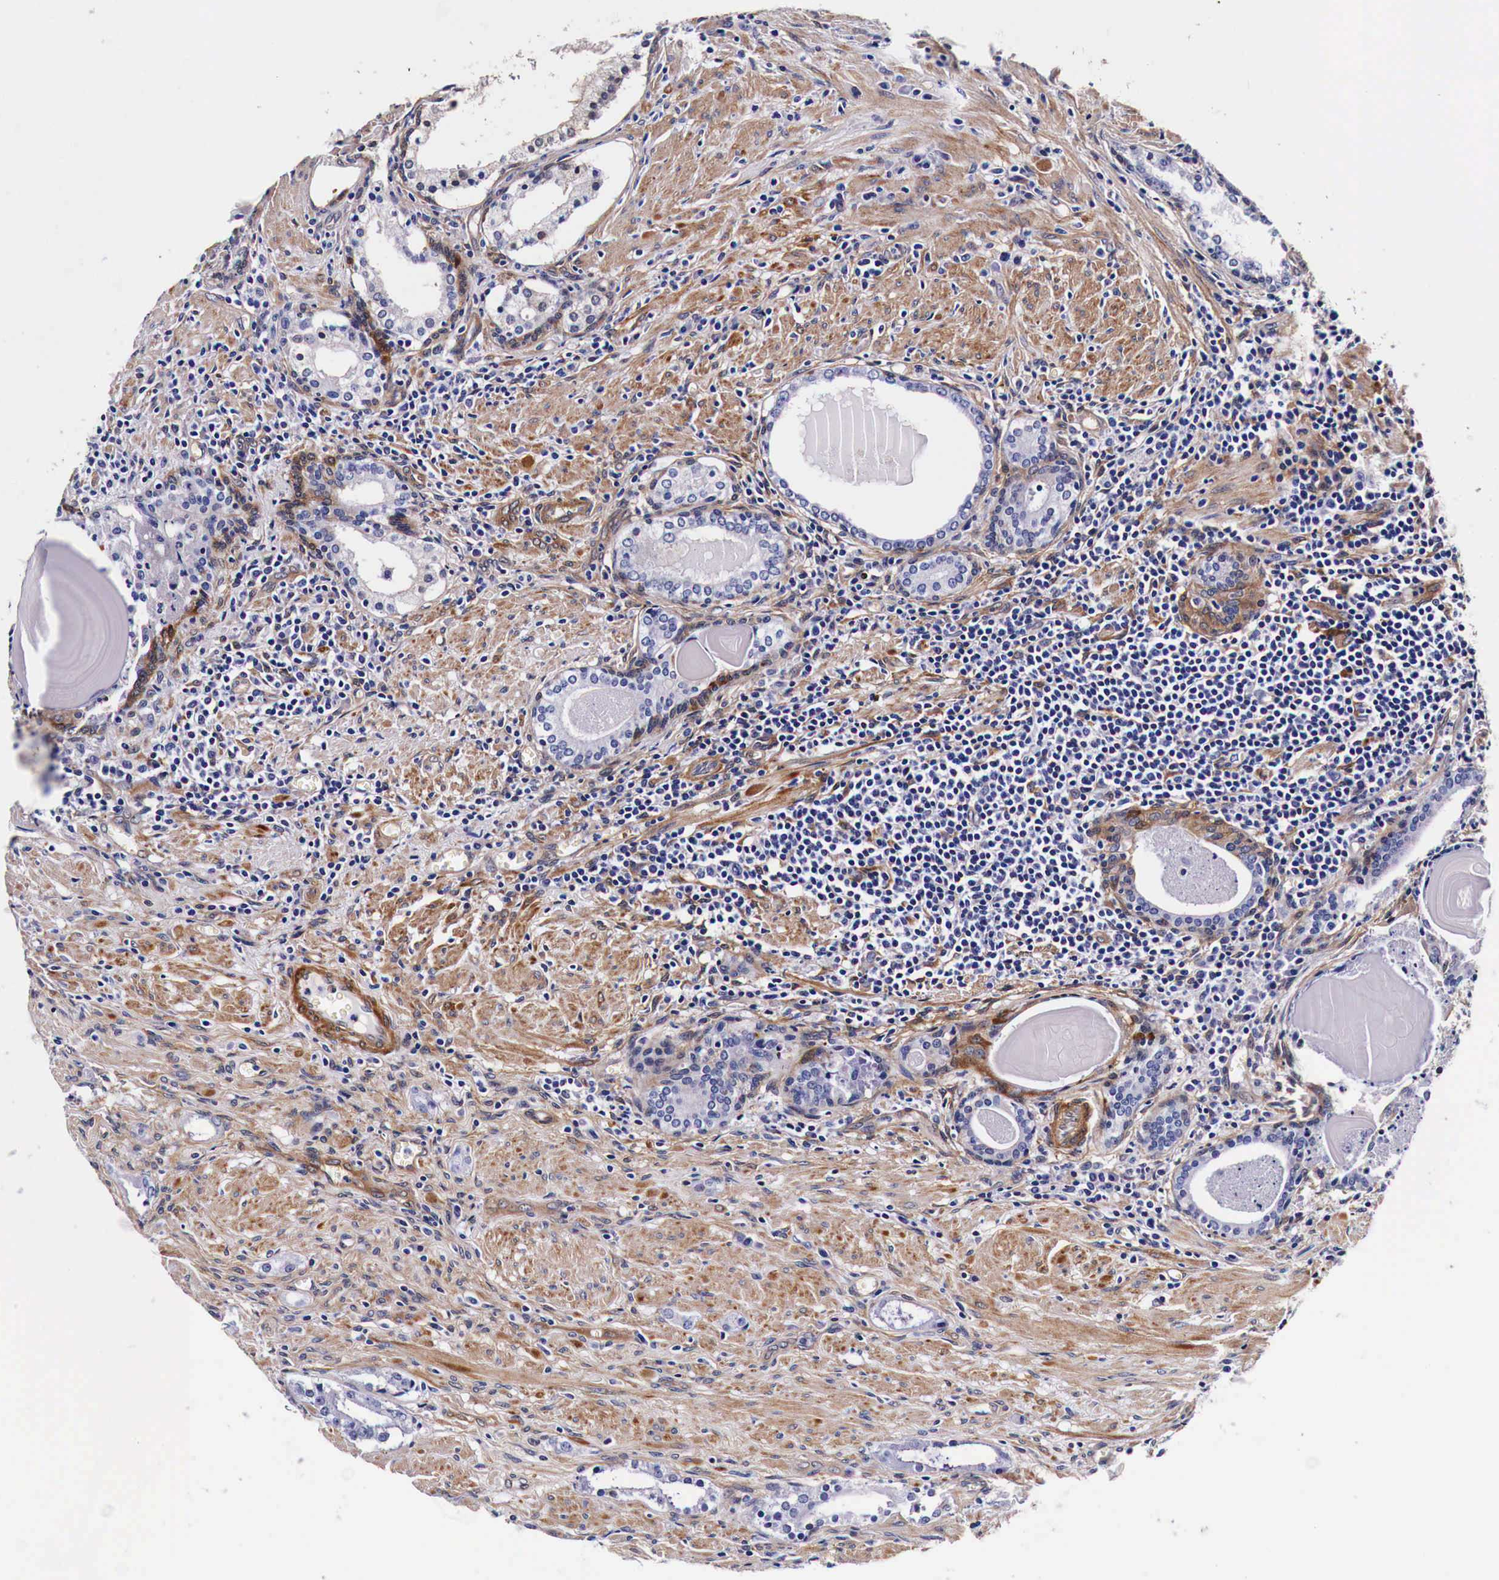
{"staining": {"intensity": "negative", "quantity": "none", "location": "none"}, "tissue": "prostate cancer", "cell_type": "Tumor cells", "image_type": "cancer", "snomed": [{"axis": "morphology", "description": "Adenocarcinoma, Medium grade"}, {"axis": "topography", "description": "Prostate"}], "caption": "Tumor cells show no significant protein expression in prostate cancer.", "gene": "HSPB1", "patient": {"sex": "male", "age": 73}}